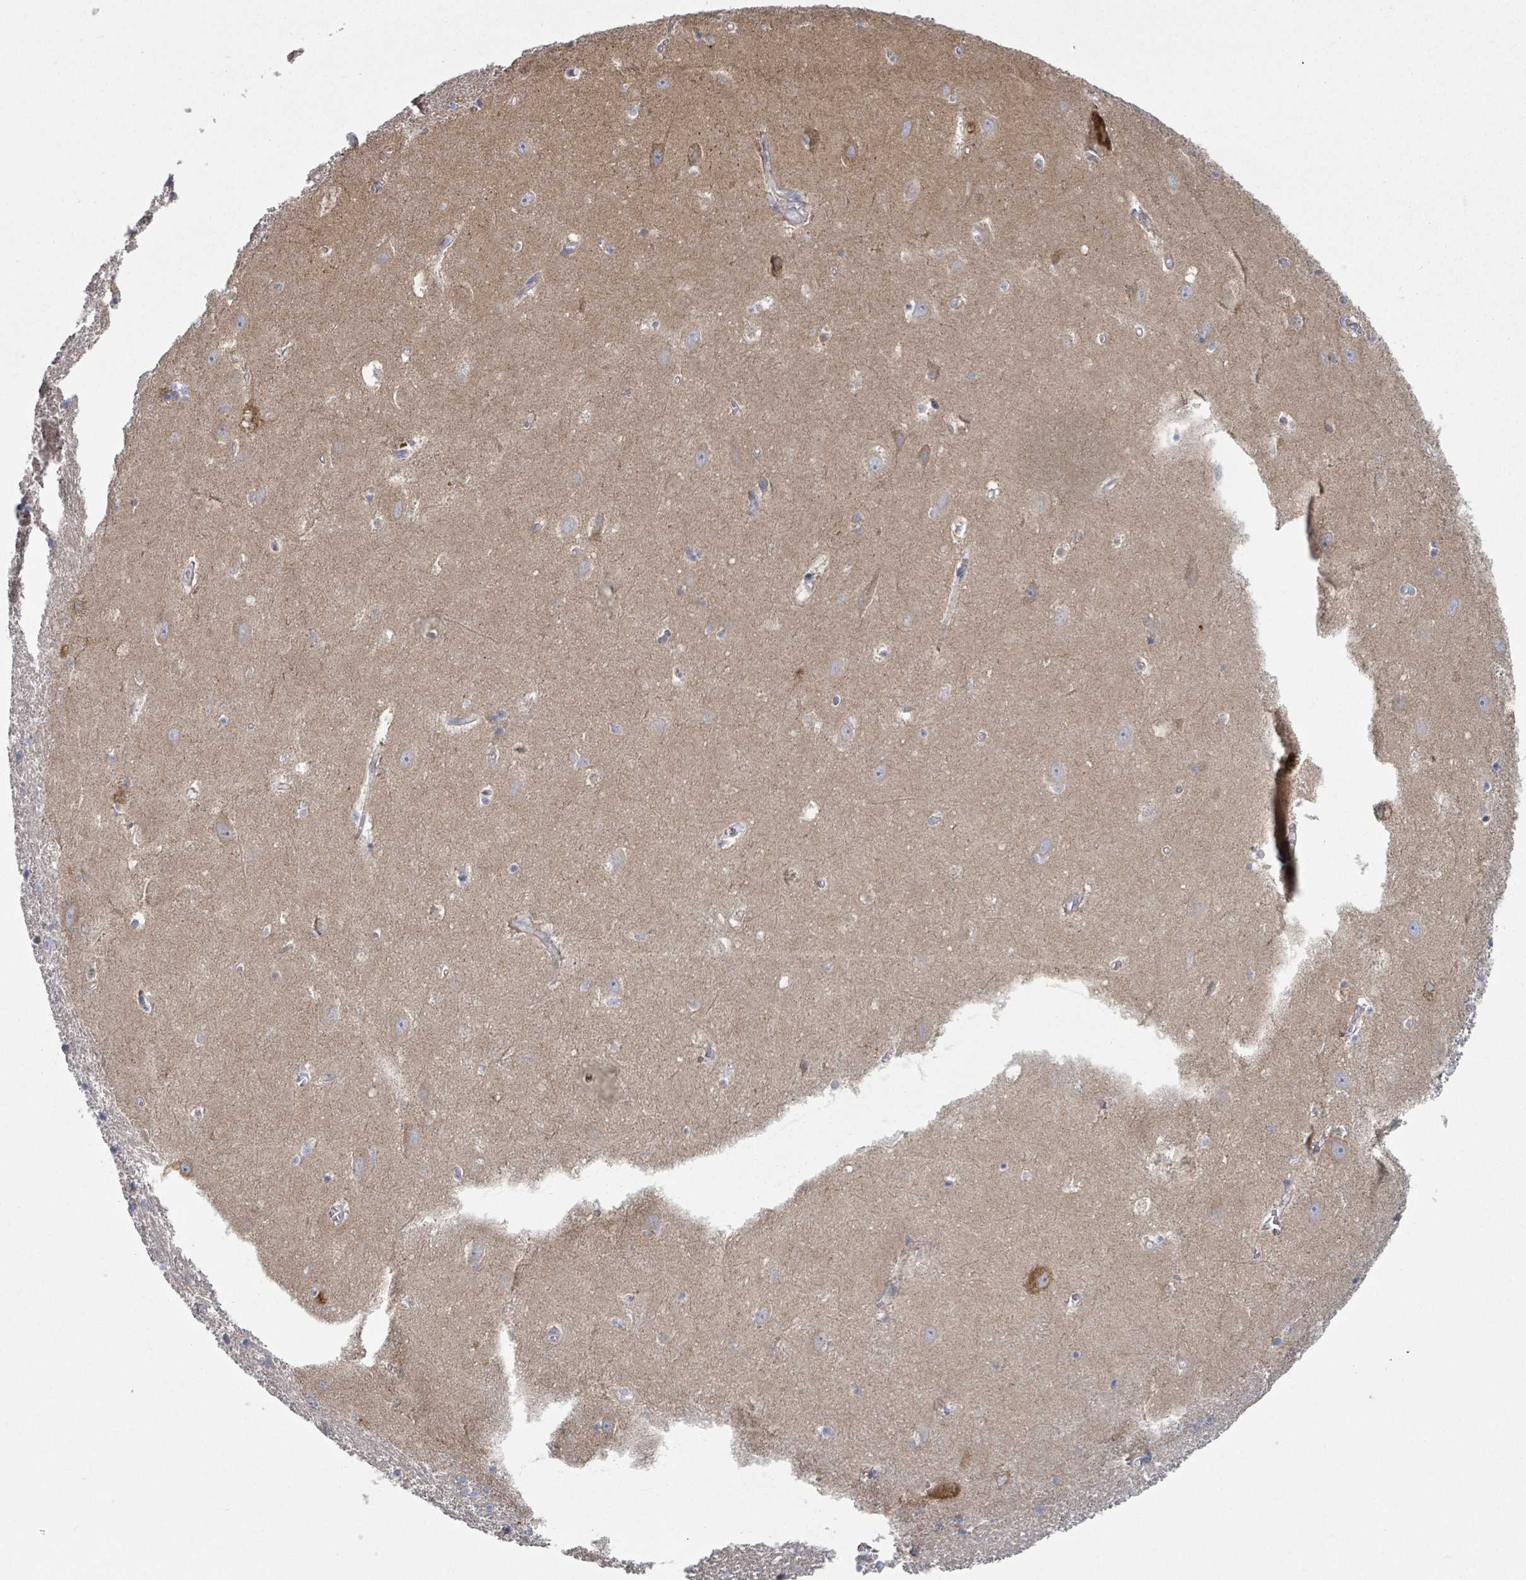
{"staining": {"intensity": "negative", "quantity": "none", "location": "none"}, "tissue": "hippocampus", "cell_type": "Glial cells", "image_type": "normal", "snomed": [{"axis": "morphology", "description": "Normal tissue, NOS"}, {"axis": "topography", "description": "Hippocampus"}], "caption": "Image shows no protein positivity in glial cells of normal hippocampus. (Immunohistochemistry, brightfield microscopy, high magnification).", "gene": "GABBR1", "patient": {"sex": "female", "age": 64}}